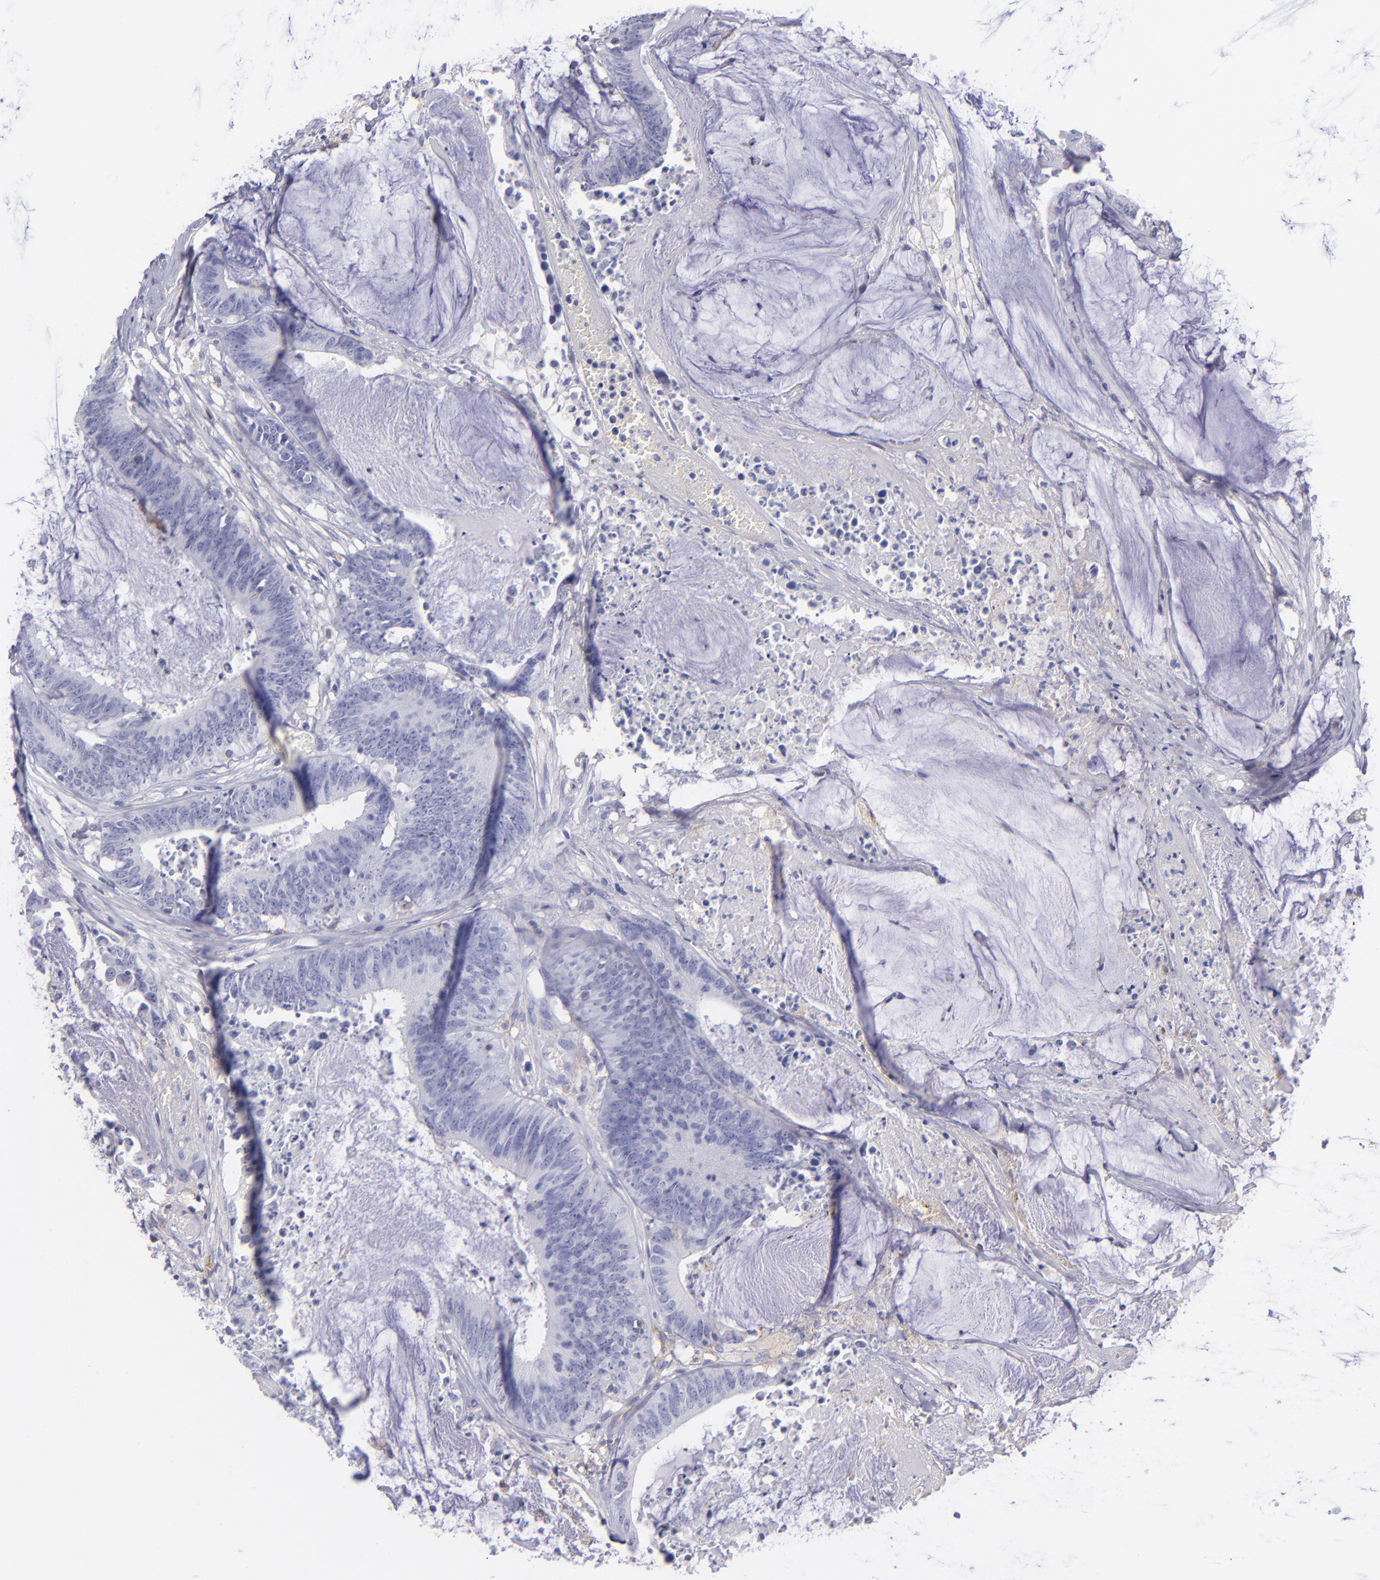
{"staining": {"intensity": "negative", "quantity": "none", "location": "none"}, "tissue": "colorectal cancer", "cell_type": "Tumor cells", "image_type": "cancer", "snomed": [{"axis": "morphology", "description": "Adenocarcinoma, NOS"}, {"axis": "topography", "description": "Rectum"}], "caption": "Human colorectal adenocarcinoma stained for a protein using immunohistochemistry shows no expression in tumor cells.", "gene": "CD82", "patient": {"sex": "female", "age": 66}}